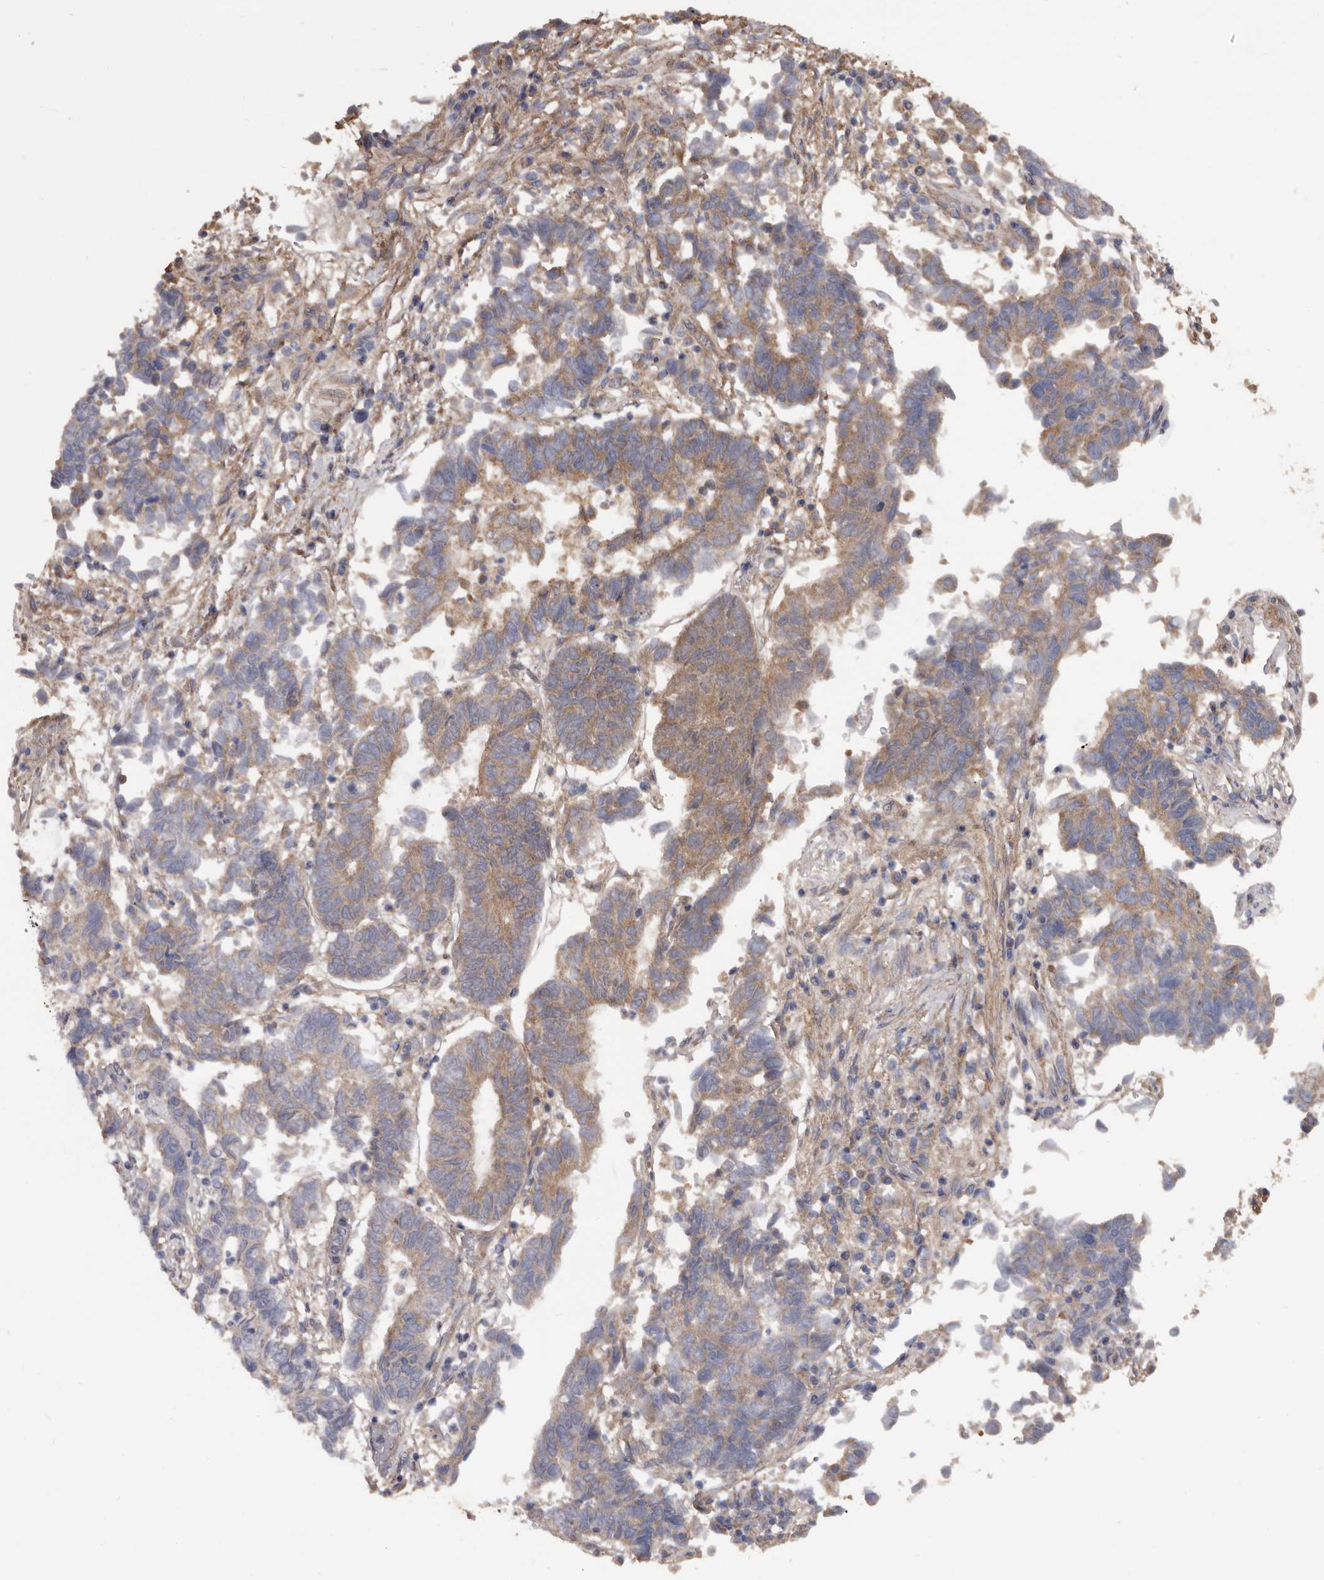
{"staining": {"intensity": "moderate", "quantity": "25%-75%", "location": "cytoplasmic/membranous"}, "tissue": "endometrial cancer", "cell_type": "Tumor cells", "image_type": "cancer", "snomed": [{"axis": "morphology", "description": "Adenocarcinoma, NOS"}, {"axis": "topography", "description": "Endometrium"}], "caption": "Immunohistochemical staining of adenocarcinoma (endometrial) displays medium levels of moderate cytoplasmic/membranous protein expression in about 25%-75% of tumor cells.", "gene": "ADAMTS2", "patient": {"sex": "female", "age": 80}}